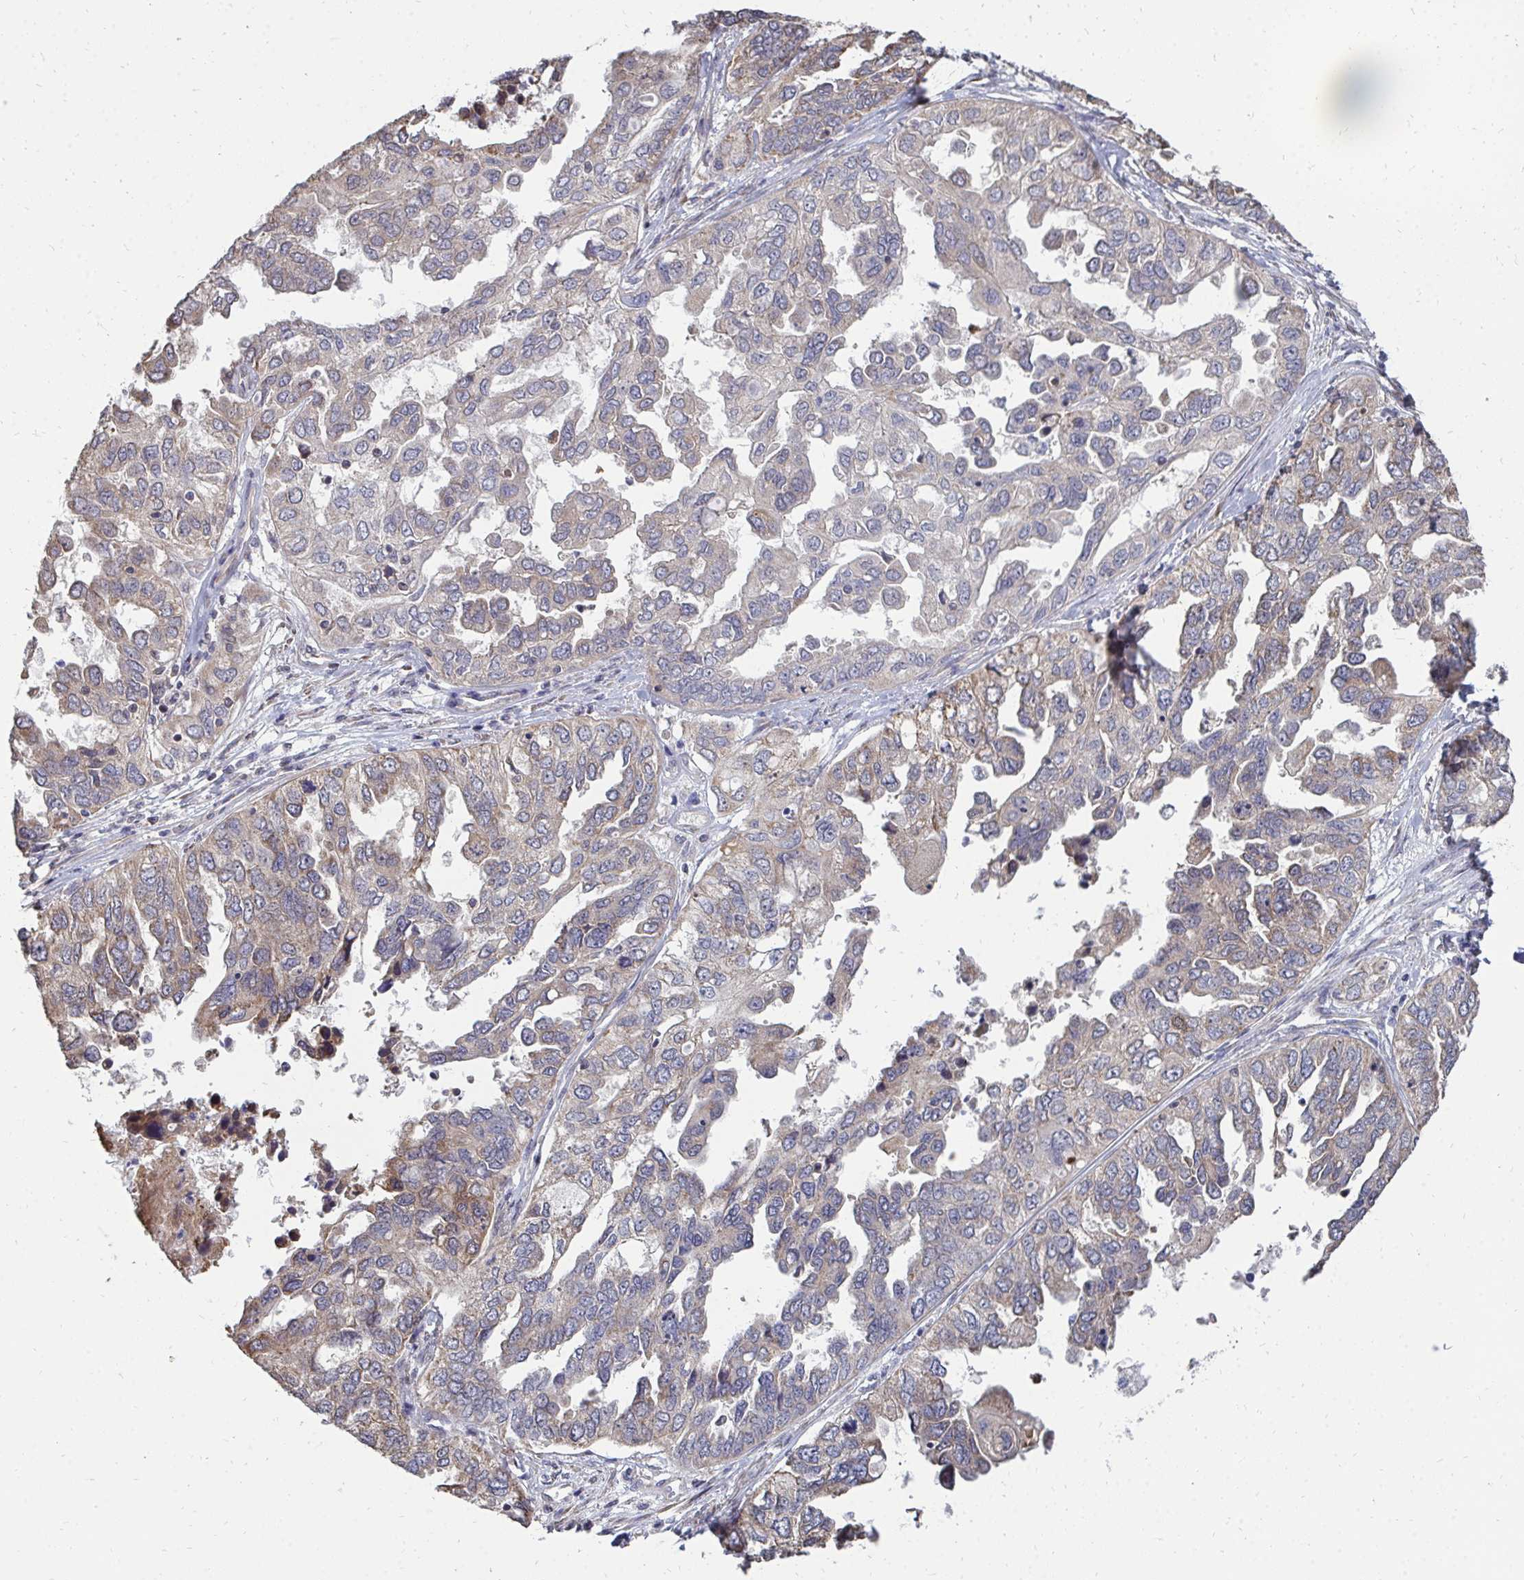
{"staining": {"intensity": "weak", "quantity": ">75%", "location": "cytoplasmic/membranous"}, "tissue": "ovarian cancer", "cell_type": "Tumor cells", "image_type": "cancer", "snomed": [{"axis": "morphology", "description": "Cystadenocarcinoma, serous, NOS"}, {"axis": "topography", "description": "Ovary"}], "caption": "IHC micrograph of human ovarian cancer stained for a protein (brown), which shows low levels of weak cytoplasmic/membranous expression in approximately >75% of tumor cells.", "gene": "DNAJA2", "patient": {"sex": "female", "age": 53}}